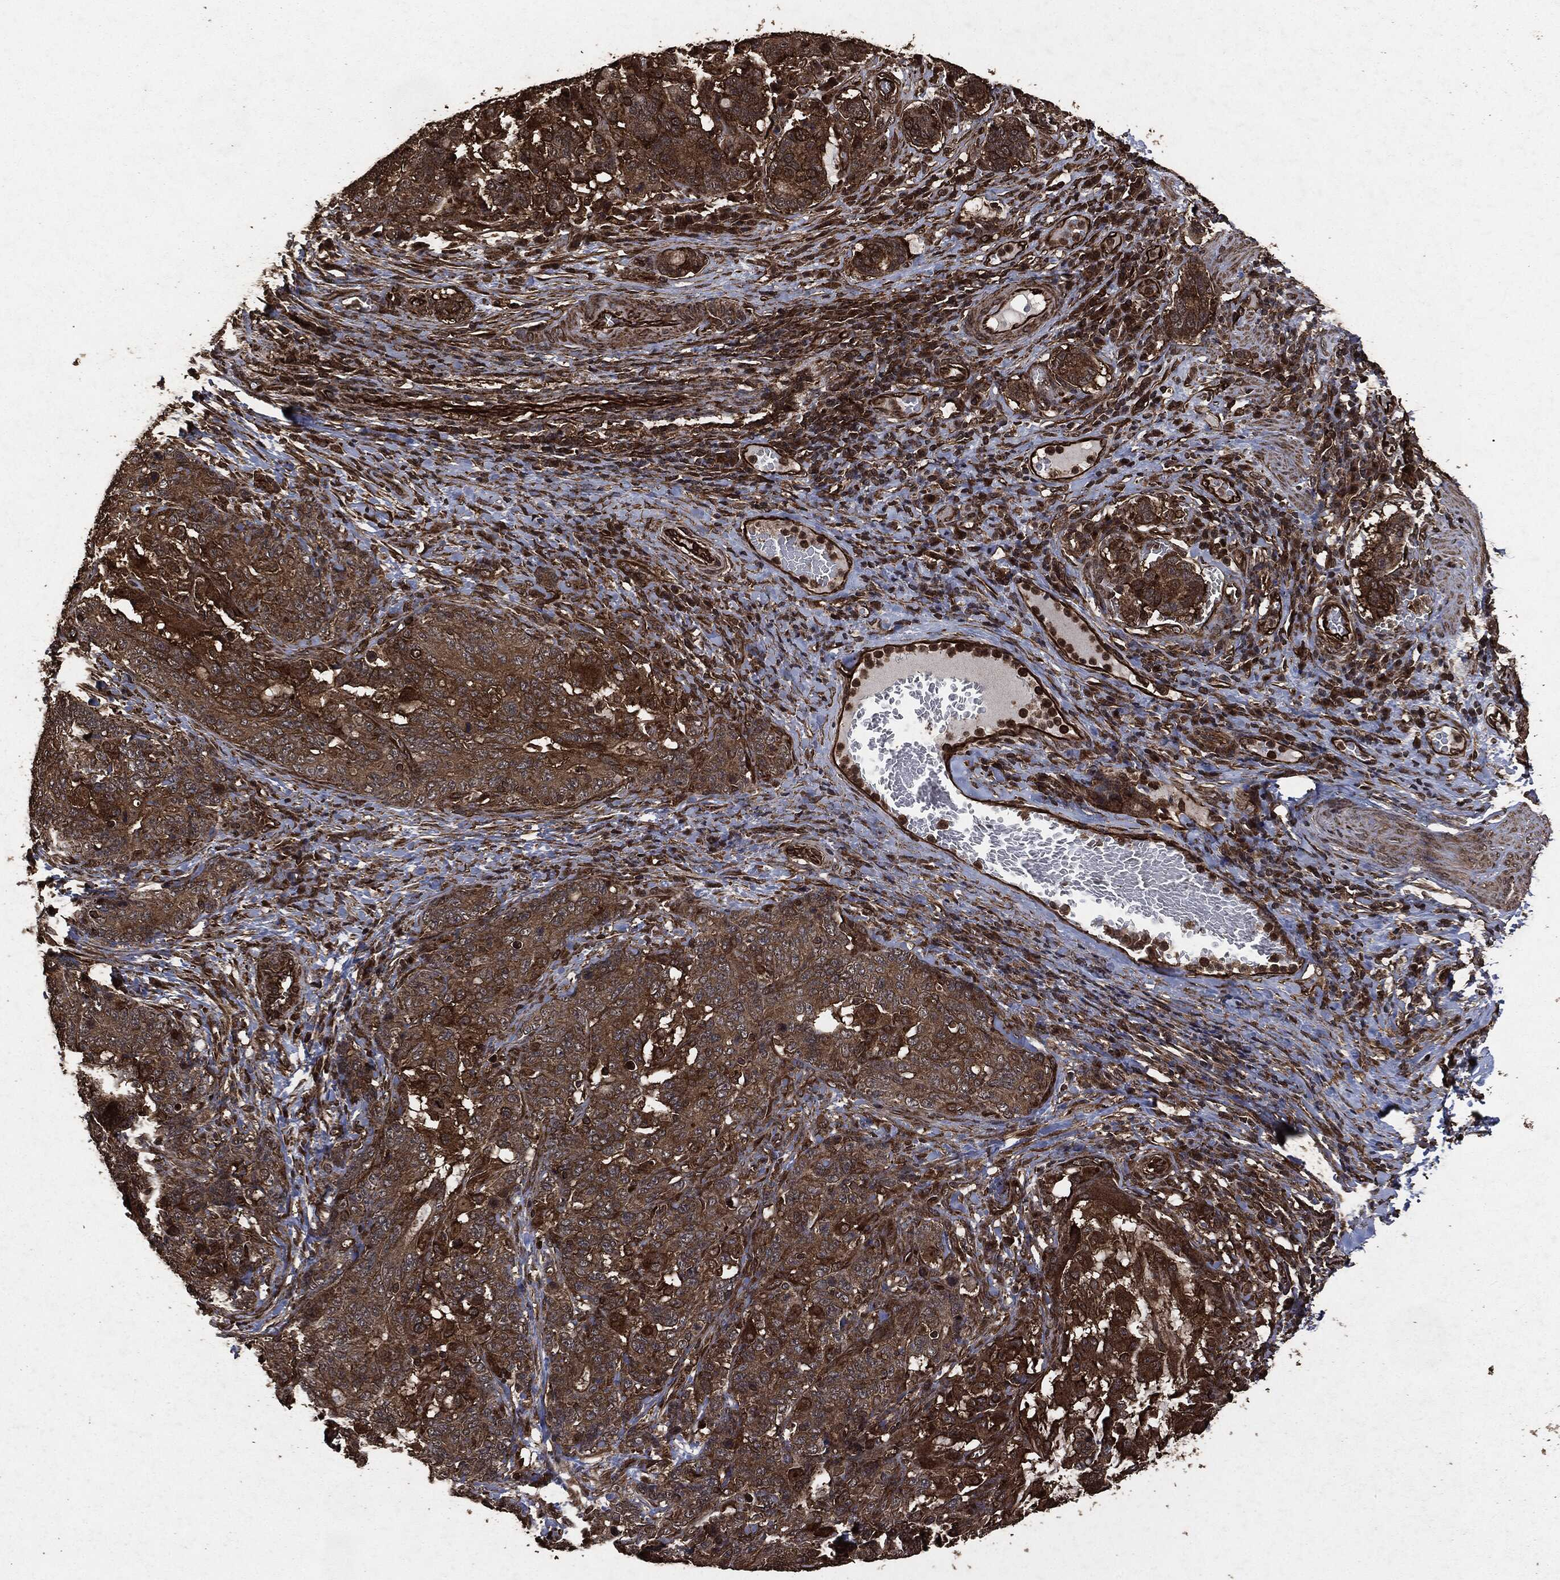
{"staining": {"intensity": "strong", "quantity": "25%-75%", "location": "cytoplasmic/membranous"}, "tissue": "stomach cancer", "cell_type": "Tumor cells", "image_type": "cancer", "snomed": [{"axis": "morphology", "description": "Normal tissue, NOS"}, {"axis": "morphology", "description": "Adenocarcinoma, NOS"}, {"axis": "topography", "description": "Stomach"}], "caption": "About 25%-75% of tumor cells in stomach adenocarcinoma exhibit strong cytoplasmic/membranous protein expression as visualized by brown immunohistochemical staining.", "gene": "HRAS", "patient": {"sex": "female", "age": 64}}